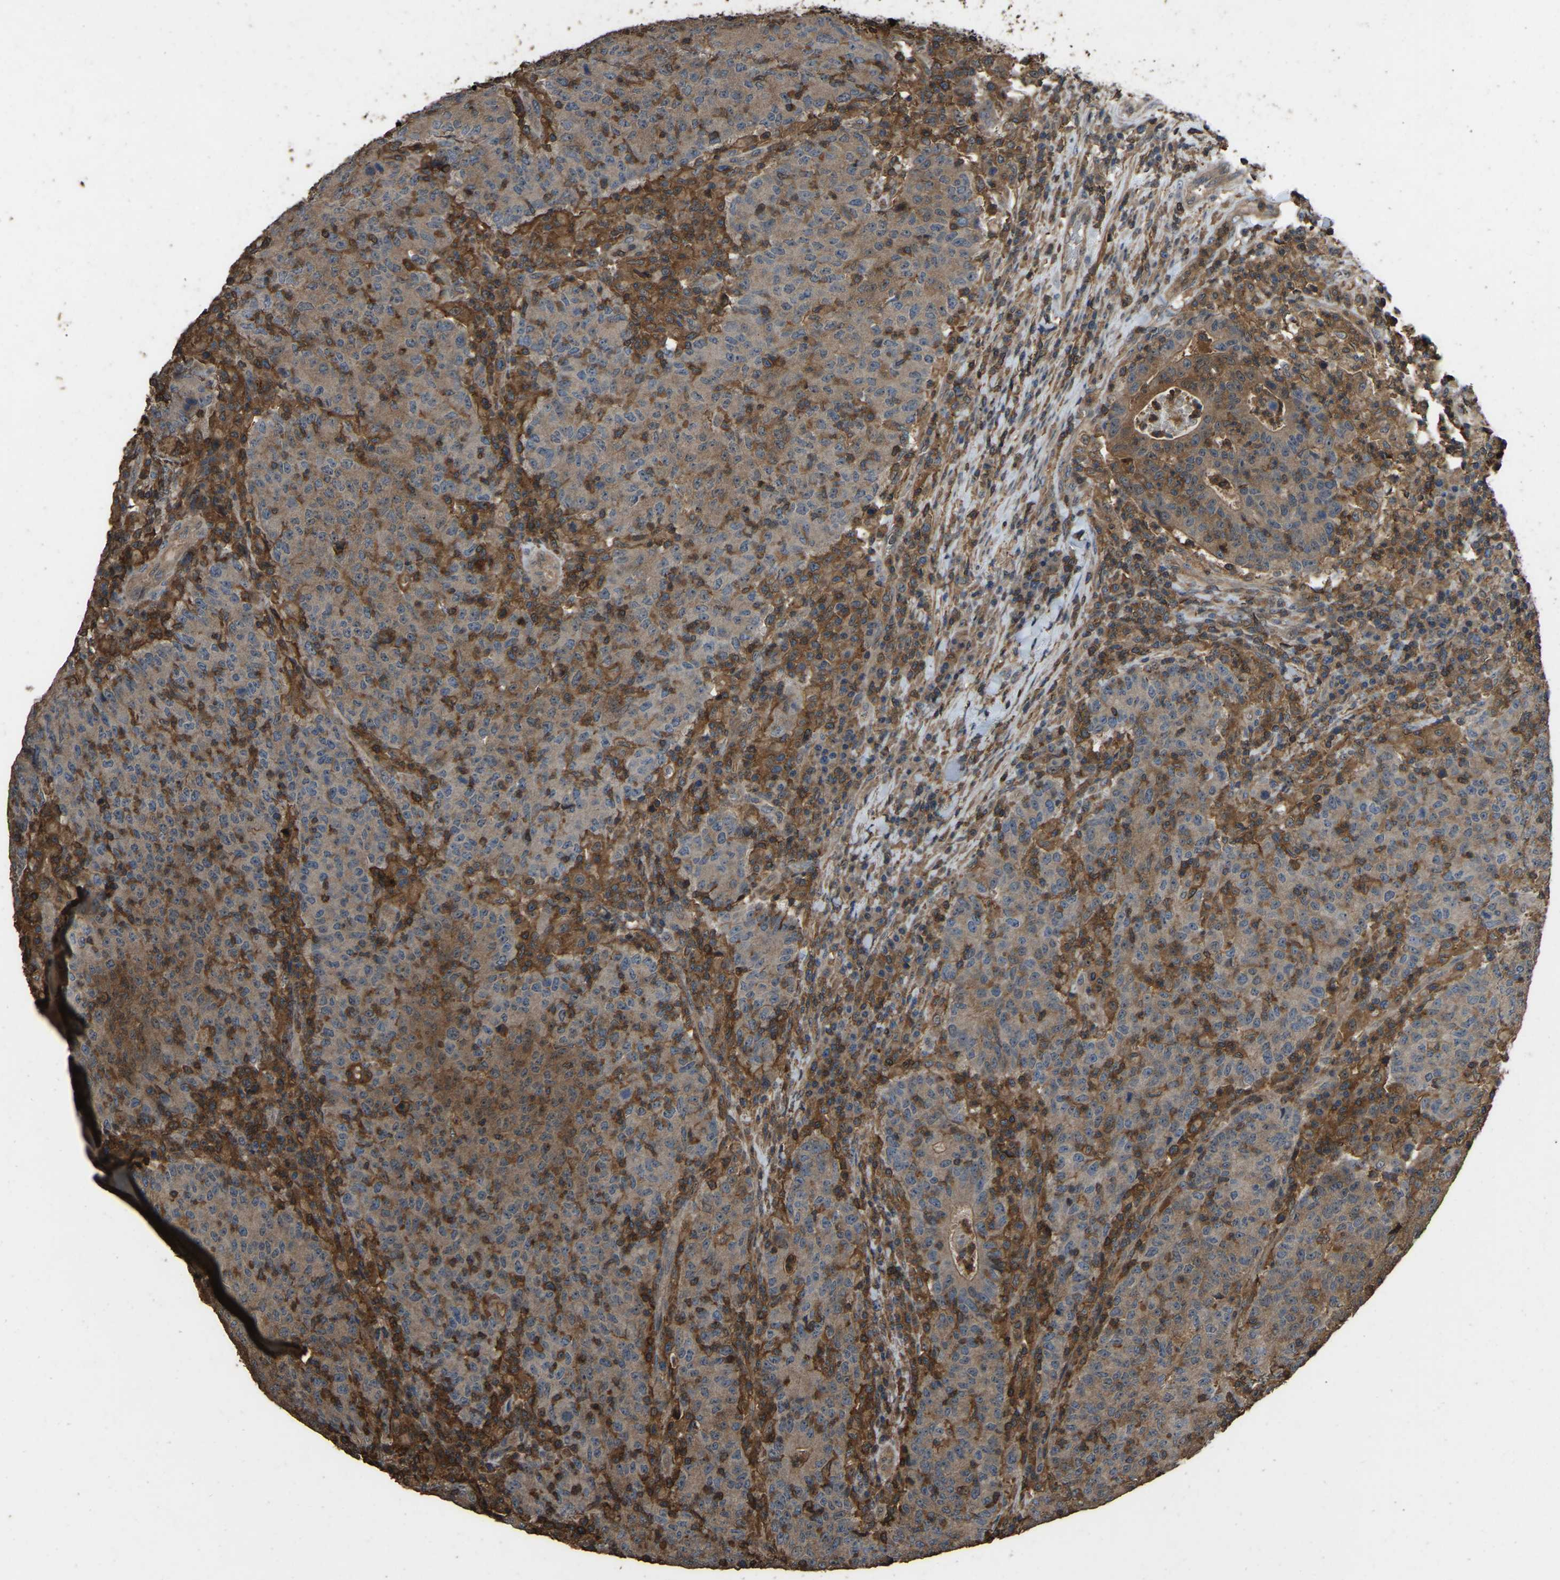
{"staining": {"intensity": "moderate", "quantity": "25%-75%", "location": "cytoplasmic/membranous"}, "tissue": "colorectal cancer", "cell_type": "Tumor cells", "image_type": "cancer", "snomed": [{"axis": "morphology", "description": "Adenocarcinoma, NOS"}, {"axis": "topography", "description": "Colon"}], "caption": "Immunohistochemistry (IHC) staining of colorectal cancer (adenocarcinoma), which demonstrates medium levels of moderate cytoplasmic/membranous expression in about 25%-75% of tumor cells indicating moderate cytoplasmic/membranous protein staining. The staining was performed using DAB (brown) for protein detection and nuclei were counterstained in hematoxylin (blue).", "gene": "FHIT", "patient": {"sex": "female", "age": 75}}